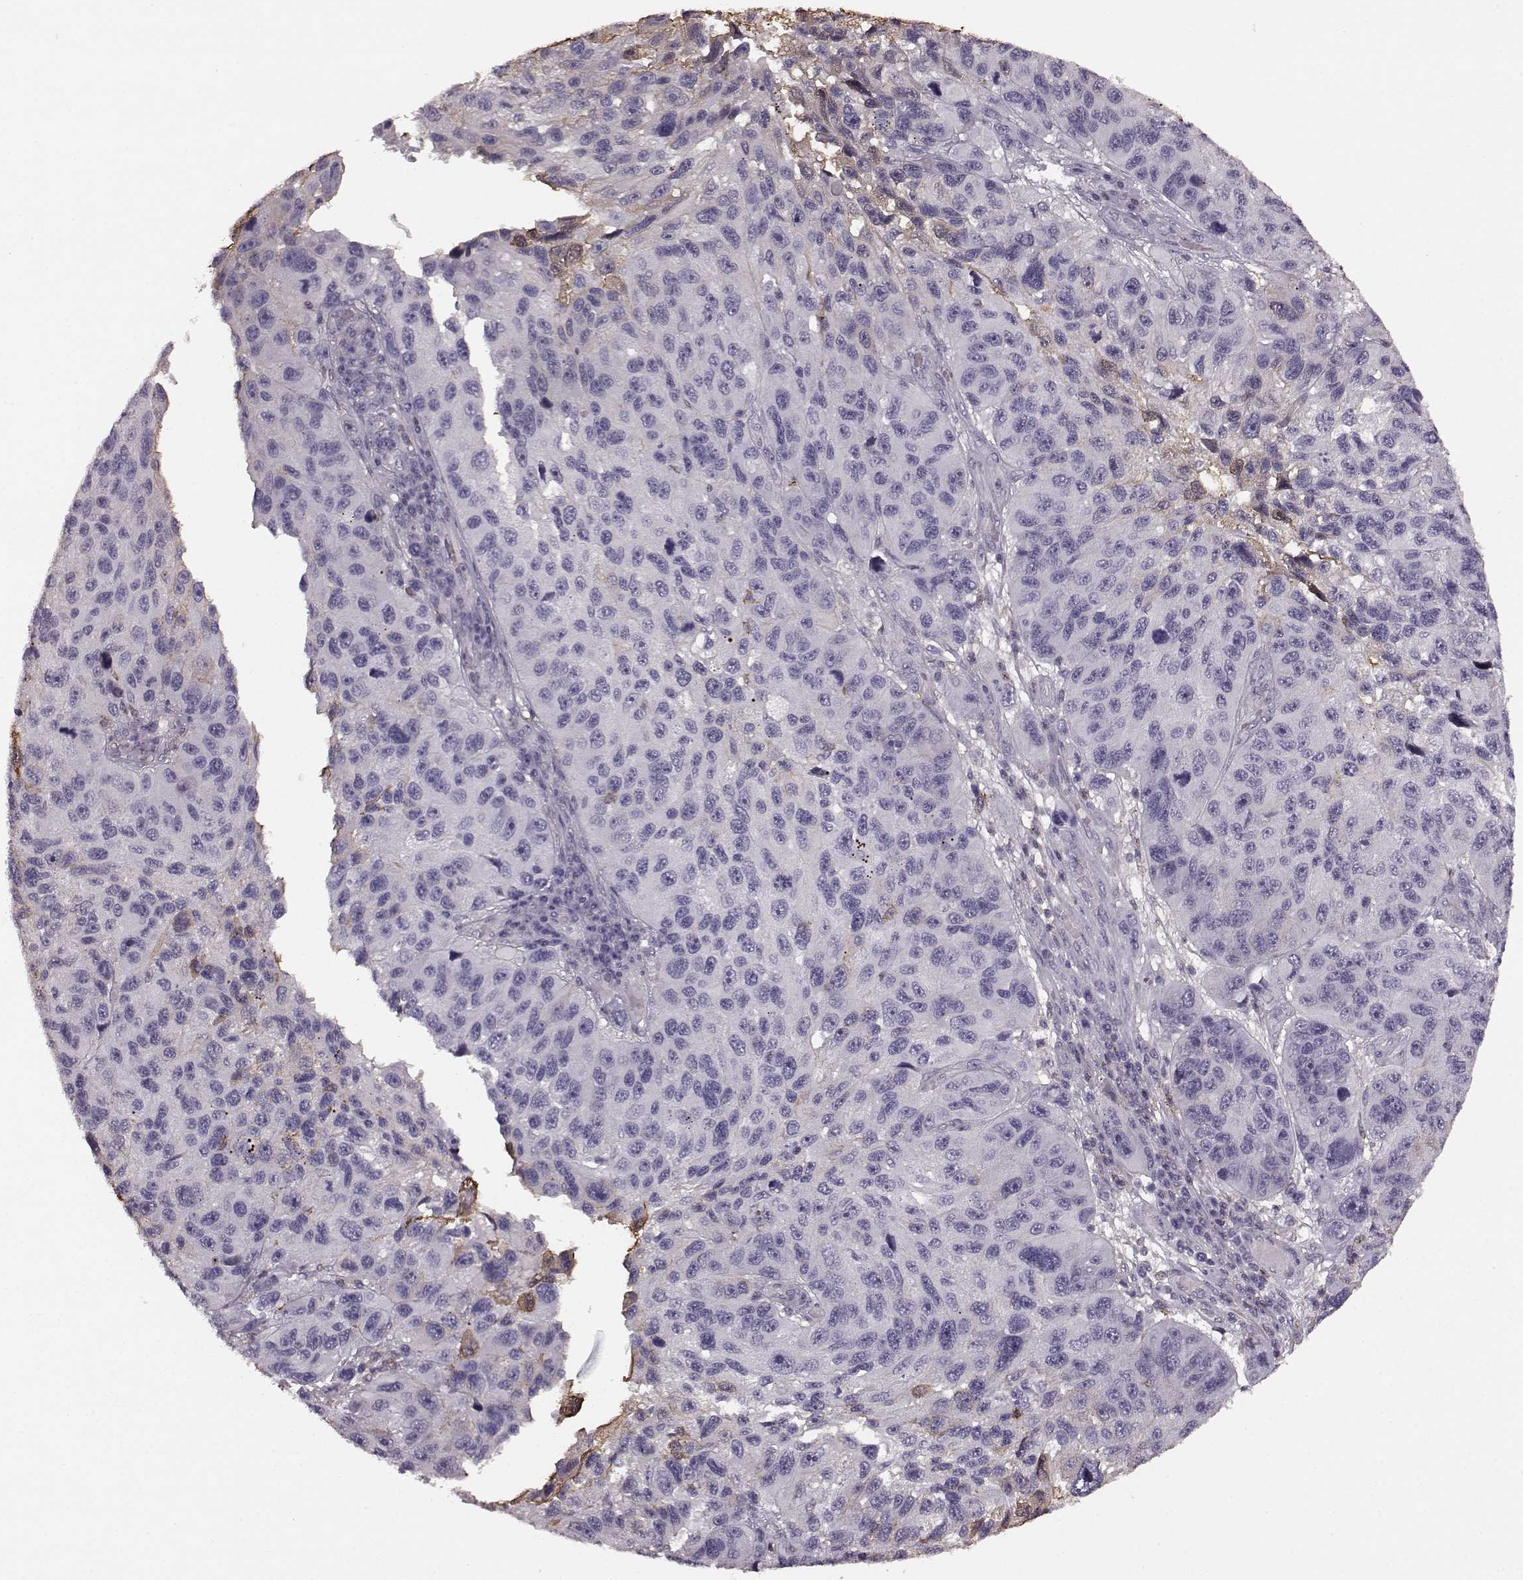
{"staining": {"intensity": "negative", "quantity": "none", "location": "none"}, "tissue": "melanoma", "cell_type": "Tumor cells", "image_type": "cancer", "snomed": [{"axis": "morphology", "description": "Malignant melanoma, NOS"}, {"axis": "topography", "description": "Skin"}], "caption": "DAB immunohistochemical staining of human malignant melanoma exhibits no significant positivity in tumor cells. (DAB immunohistochemistry (IHC) visualized using brightfield microscopy, high magnification).", "gene": "PDCD1", "patient": {"sex": "male", "age": 53}}